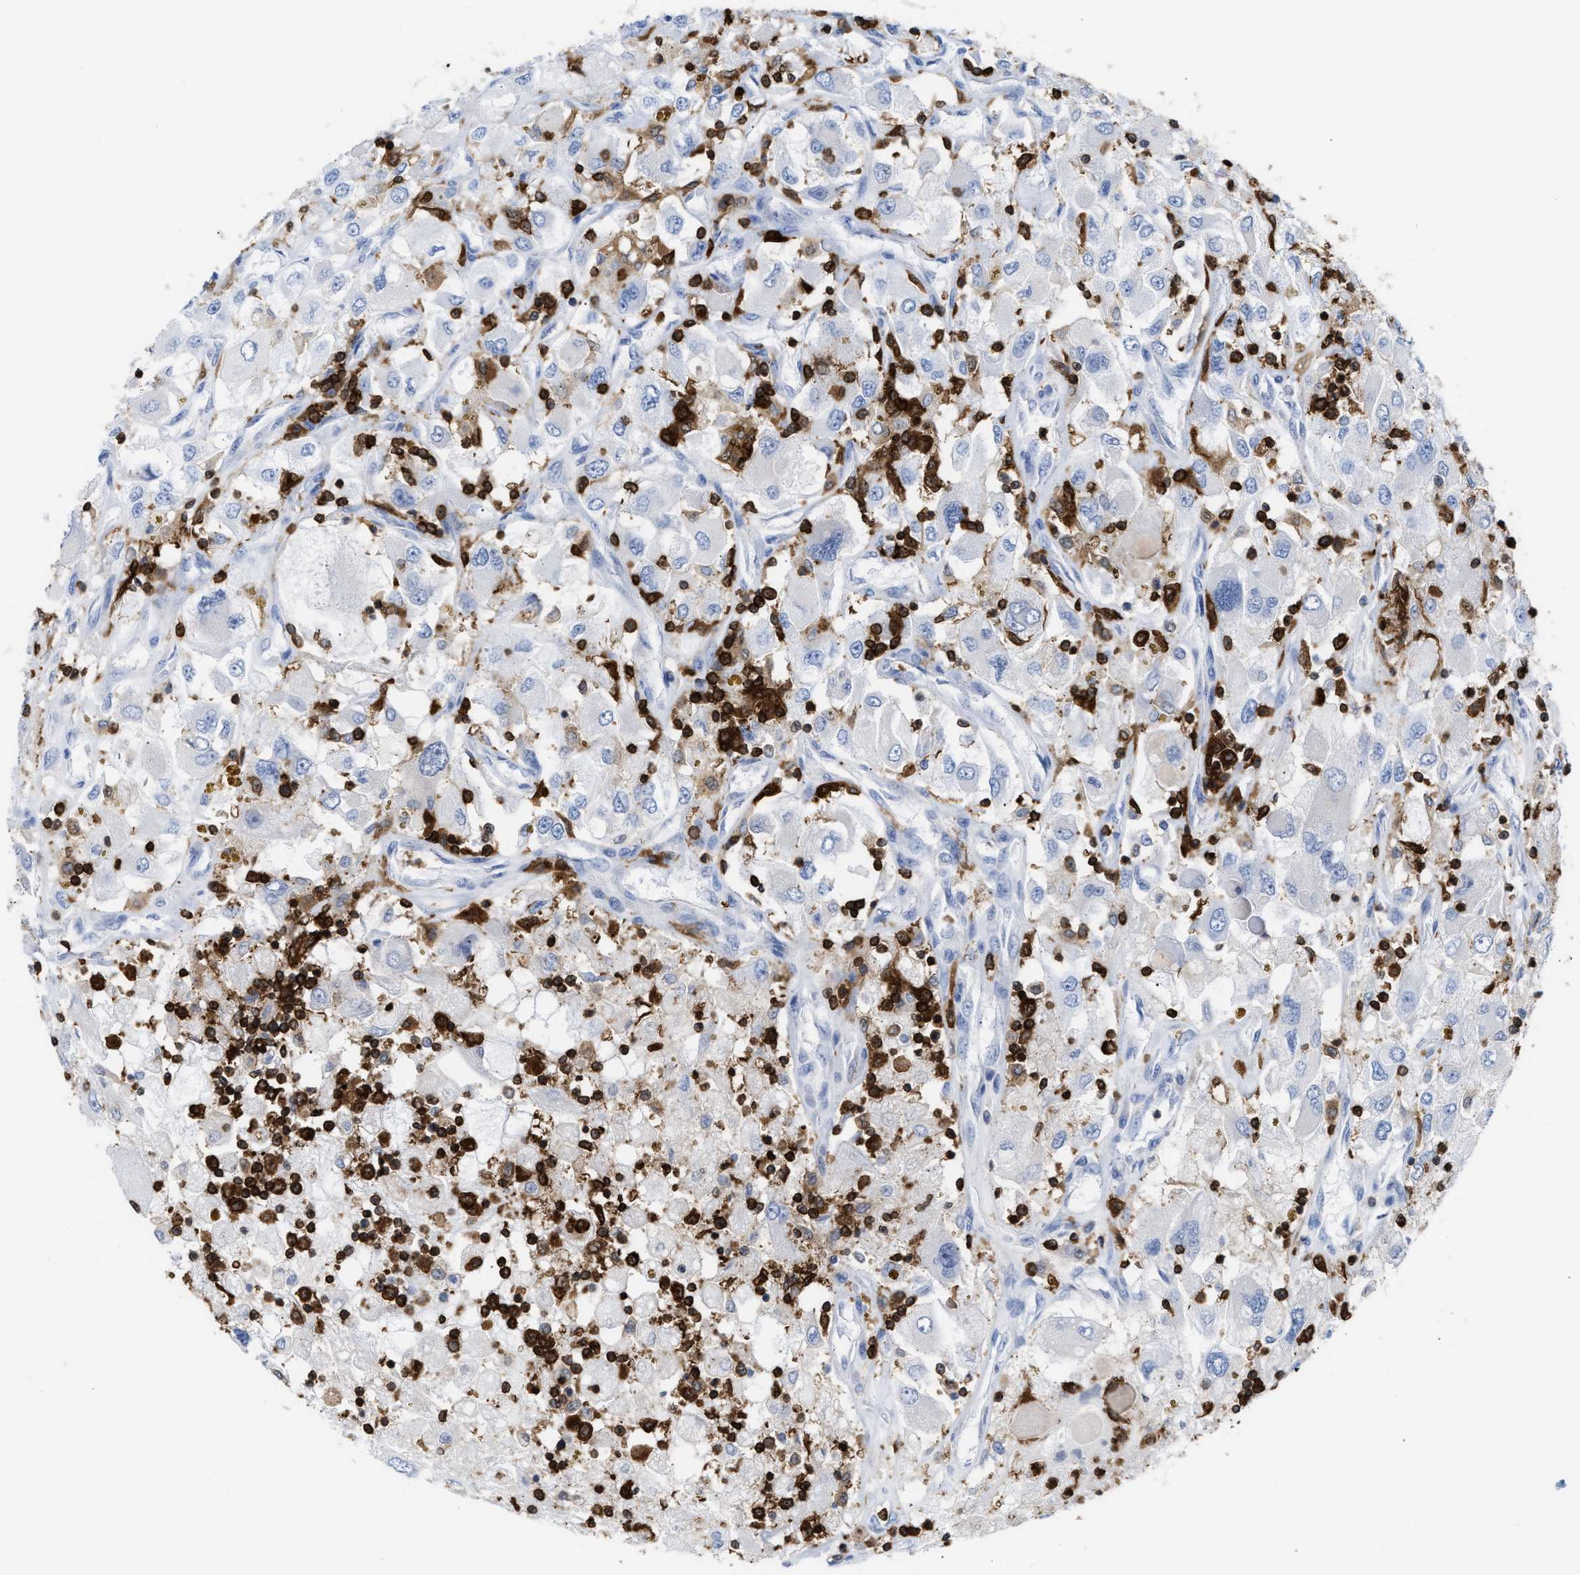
{"staining": {"intensity": "negative", "quantity": "none", "location": "none"}, "tissue": "renal cancer", "cell_type": "Tumor cells", "image_type": "cancer", "snomed": [{"axis": "morphology", "description": "Adenocarcinoma, NOS"}, {"axis": "topography", "description": "Kidney"}], "caption": "Image shows no significant protein expression in tumor cells of renal adenocarcinoma.", "gene": "LCP1", "patient": {"sex": "female", "age": 52}}